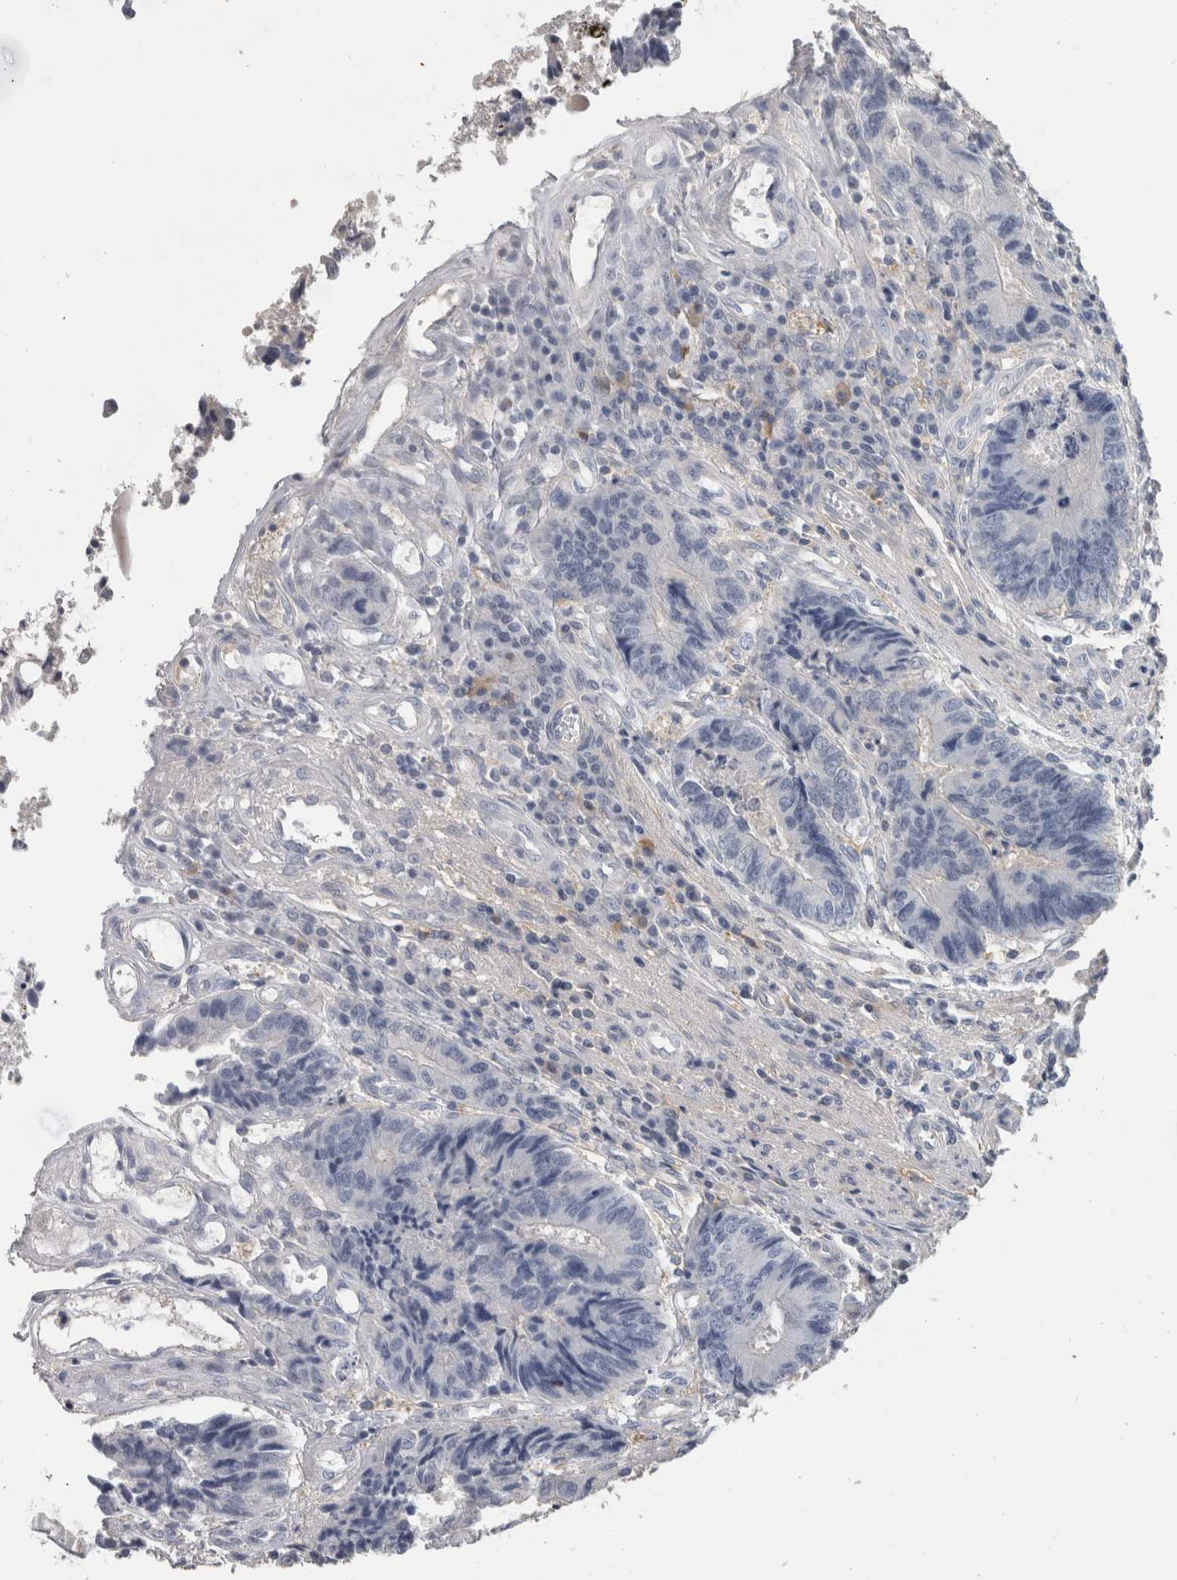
{"staining": {"intensity": "negative", "quantity": "none", "location": "none"}, "tissue": "colorectal cancer", "cell_type": "Tumor cells", "image_type": "cancer", "snomed": [{"axis": "morphology", "description": "Adenocarcinoma, NOS"}, {"axis": "topography", "description": "Rectum"}], "caption": "This is a photomicrograph of immunohistochemistry (IHC) staining of colorectal cancer (adenocarcinoma), which shows no expression in tumor cells.", "gene": "SCRN1", "patient": {"sex": "male", "age": 84}}